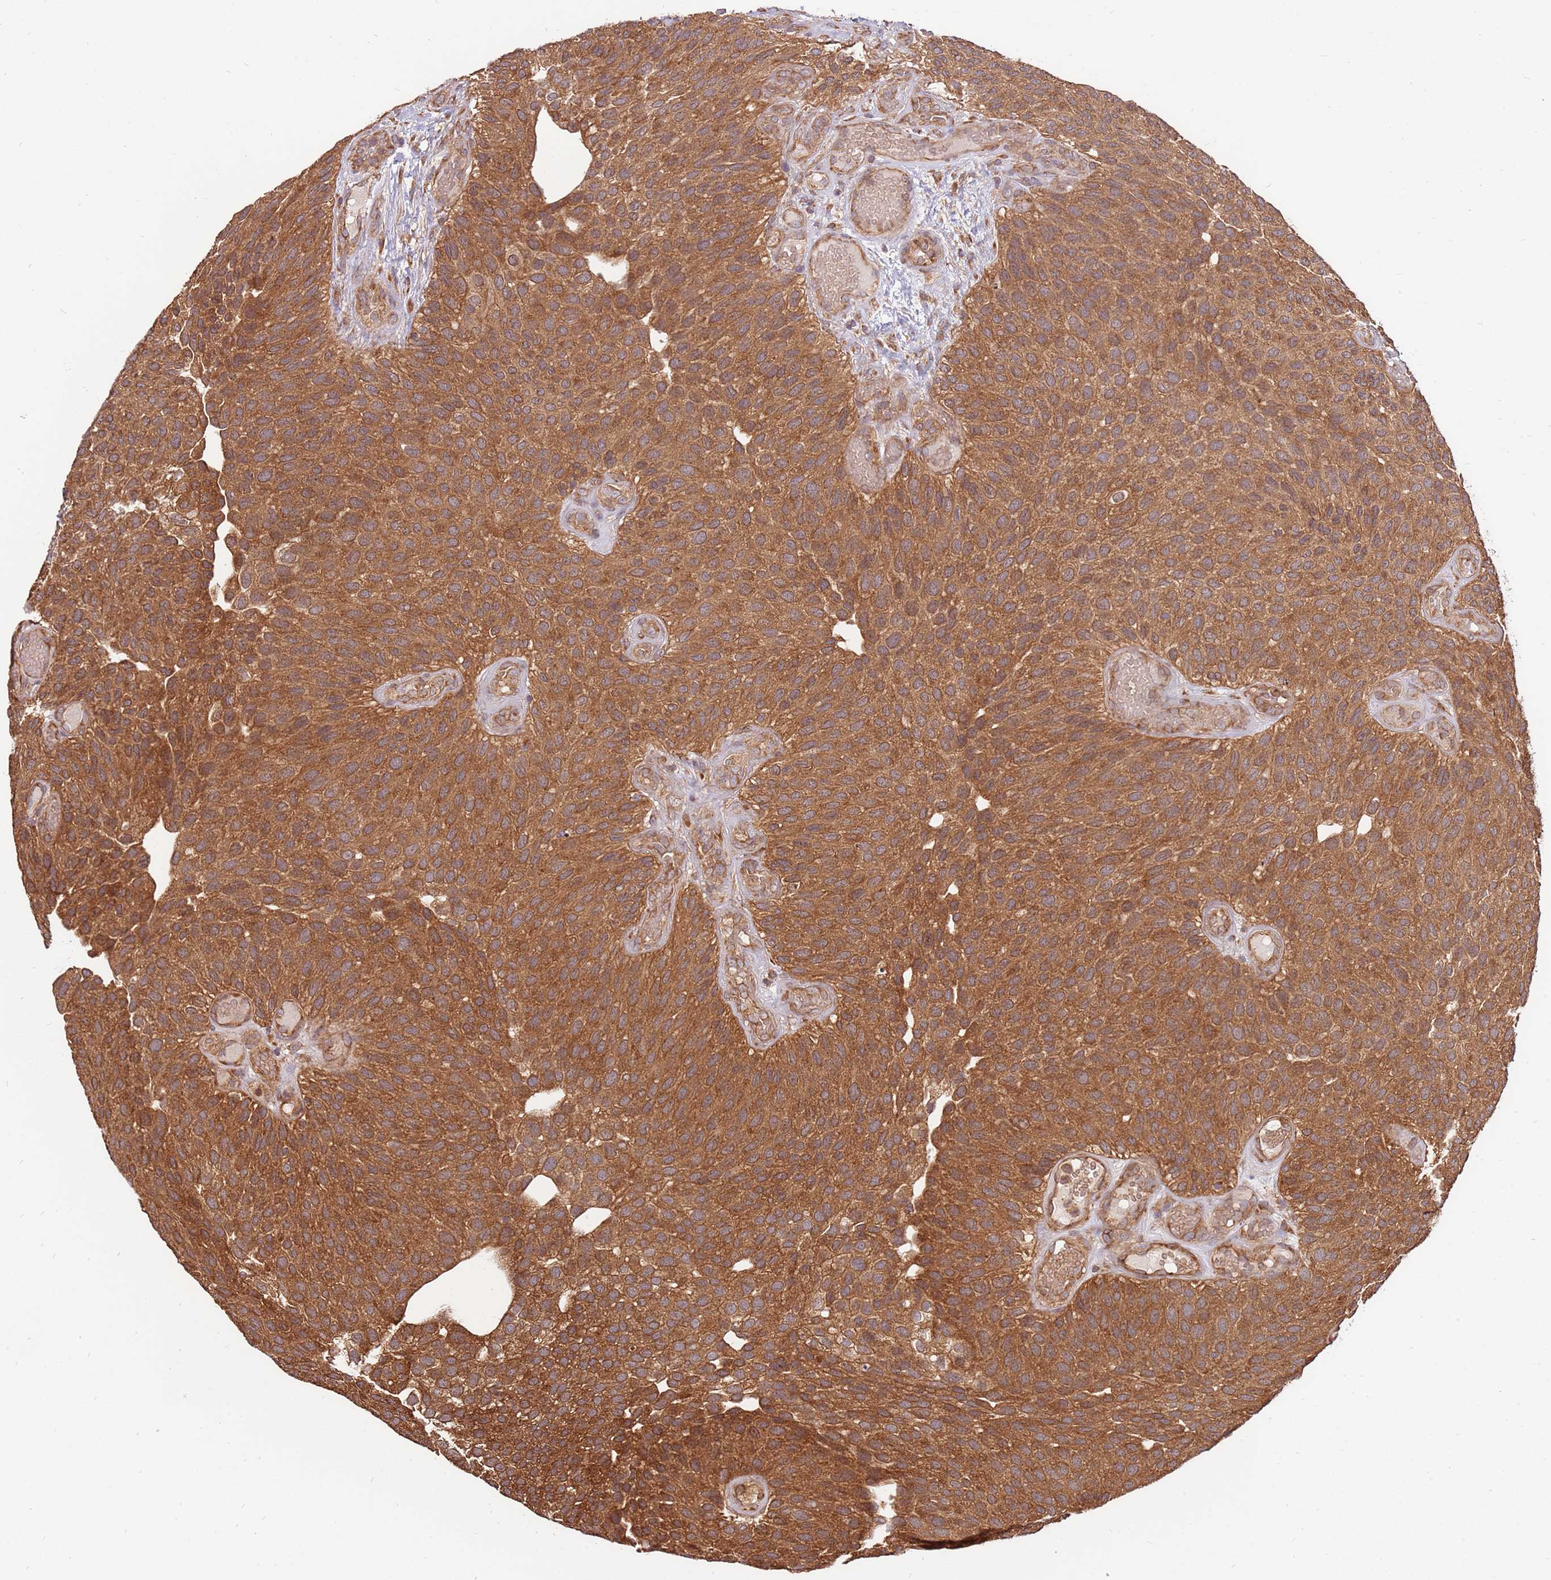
{"staining": {"intensity": "strong", "quantity": ">75%", "location": "cytoplasmic/membranous"}, "tissue": "urothelial cancer", "cell_type": "Tumor cells", "image_type": "cancer", "snomed": [{"axis": "morphology", "description": "Urothelial carcinoma, Low grade"}, {"axis": "topography", "description": "Urinary bladder"}], "caption": "Immunohistochemistry (DAB (3,3'-diaminobenzidine)) staining of human low-grade urothelial carcinoma shows strong cytoplasmic/membranous protein staining in about >75% of tumor cells.", "gene": "SLC44A5", "patient": {"sex": "male", "age": 89}}